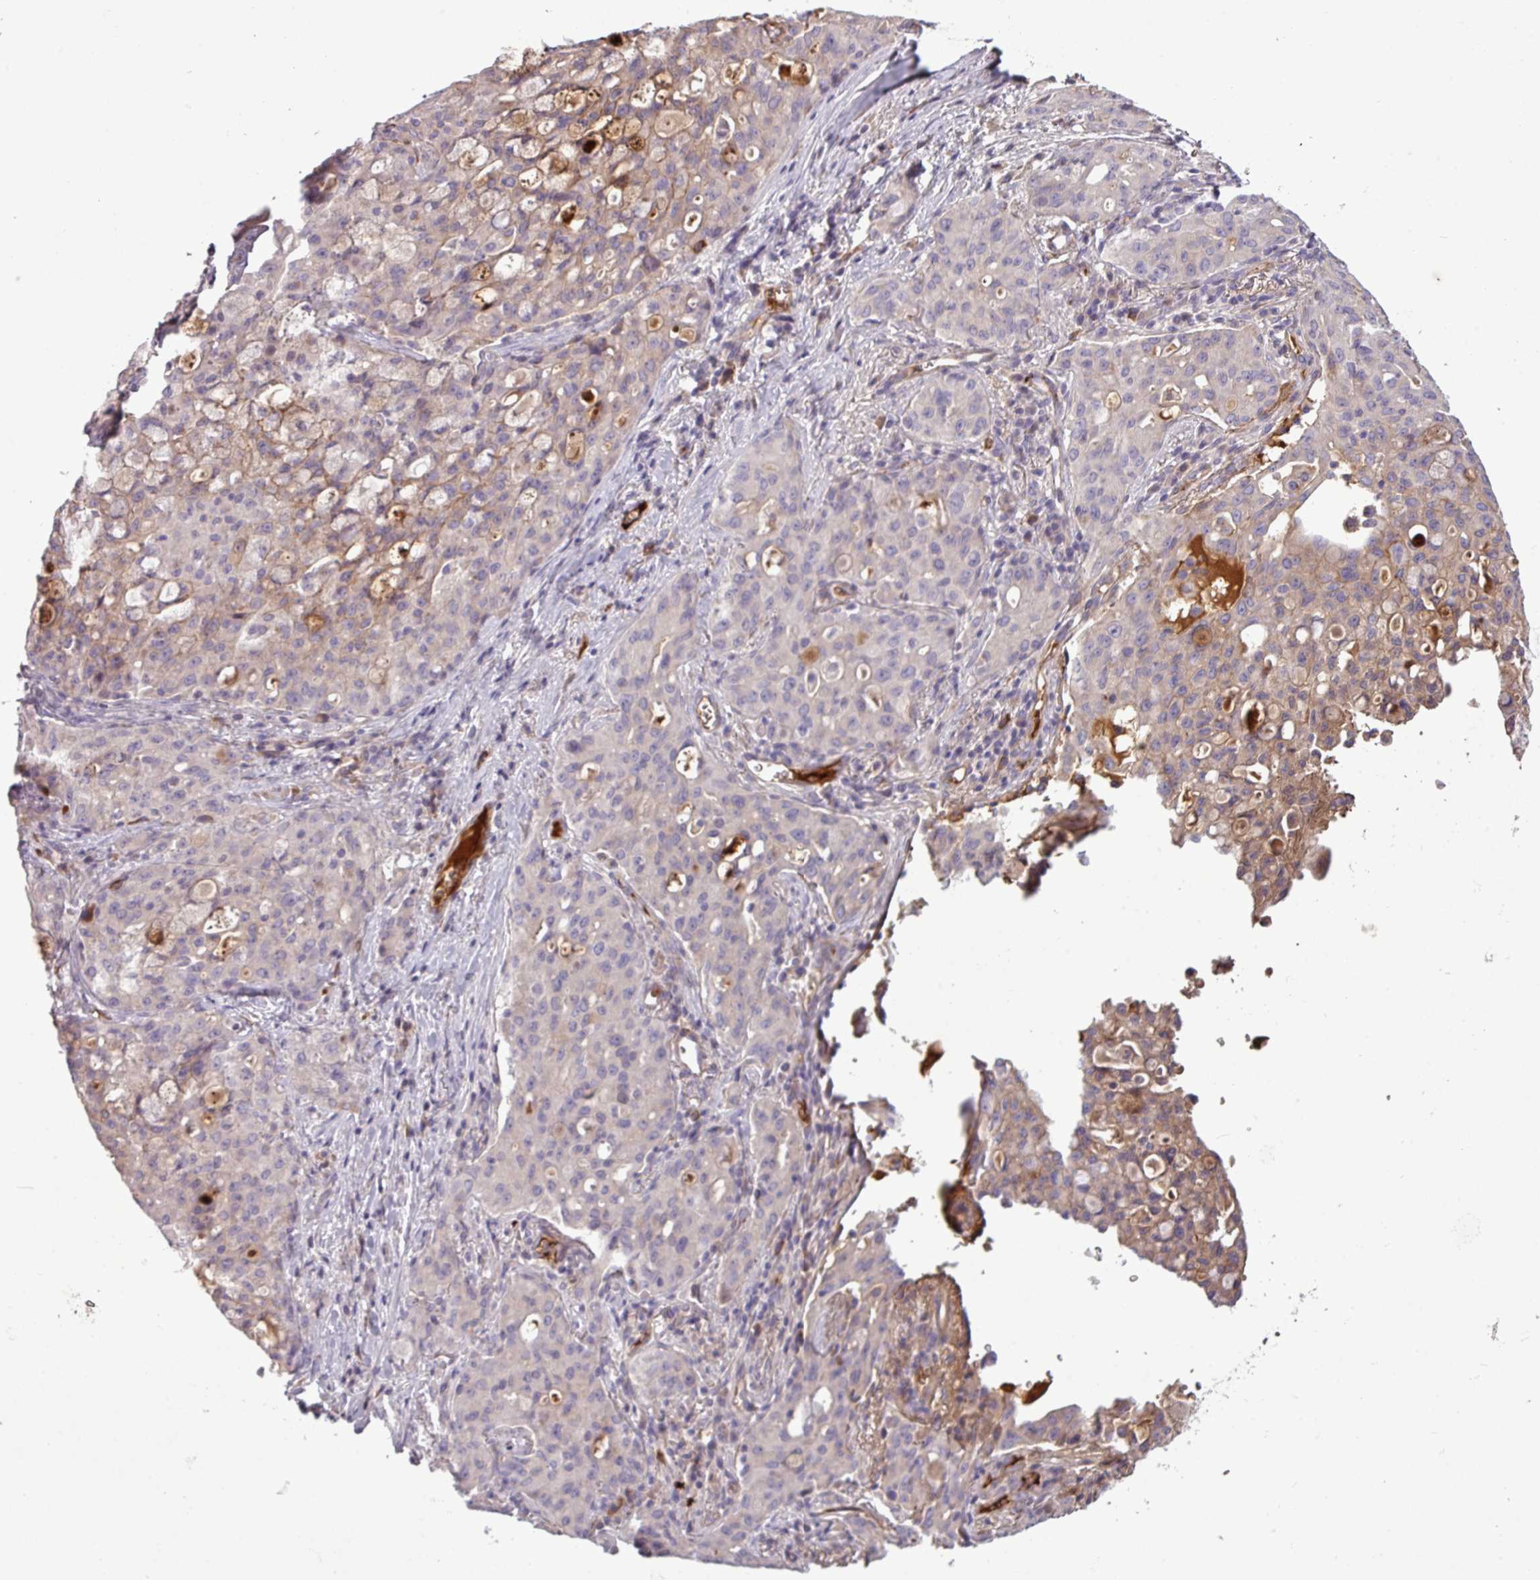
{"staining": {"intensity": "weak", "quantity": "<25%", "location": "cytoplasmic/membranous"}, "tissue": "lung cancer", "cell_type": "Tumor cells", "image_type": "cancer", "snomed": [{"axis": "morphology", "description": "Adenocarcinoma, NOS"}, {"axis": "topography", "description": "Lung"}], "caption": "An IHC micrograph of lung adenocarcinoma is shown. There is no staining in tumor cells of lung adenocarcinoma.", "gene": "C4B", "patient": {"sex": "female", "age": 44}}